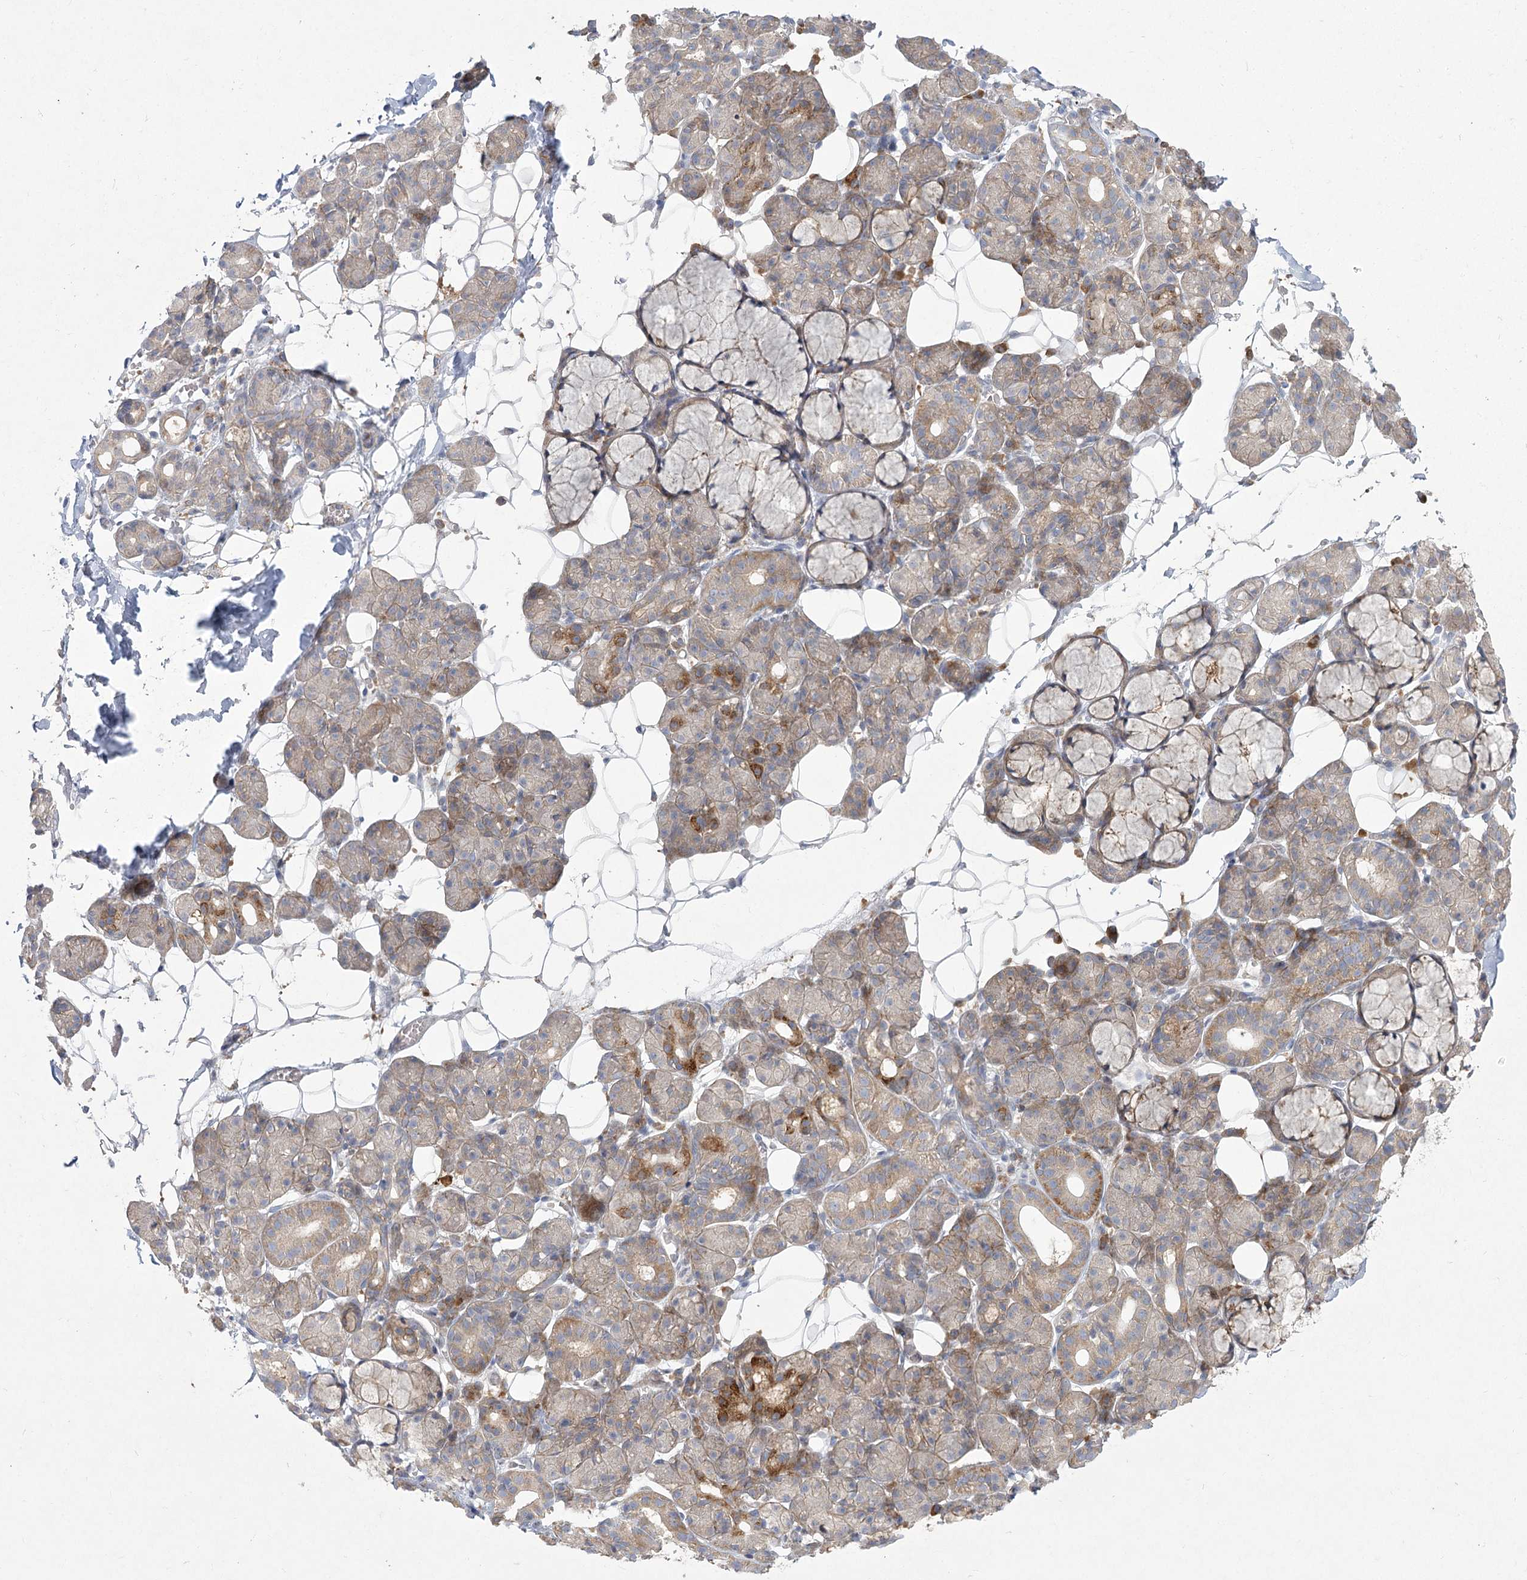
{"staining": {"intensity": "moderate", "quantity": "<25%", "location": "cytoplasmic/membranous"}, "tissue": "salivary gland", "cell_type": "Glandular cells", "image_type": "normal", "snomed": [{"axis": "morphology", "description": "Normal tissue, NOS"}, {"axis": "topography", "description": "Salivary gland"}], "caption": "Protein staining of unremarkable salivary gland displays moderate cytoplasmic/membranous positivity in approximately <25% of glandular cells. The protein of interest is stained brown, and the nuclei are stained in blue (DAB (3,3'-diaminobenzidine) IHC with brightfield microscopy, high magnification).", "gene": "CAMTA1", "patient": {"sex": "male", "age": 63}}